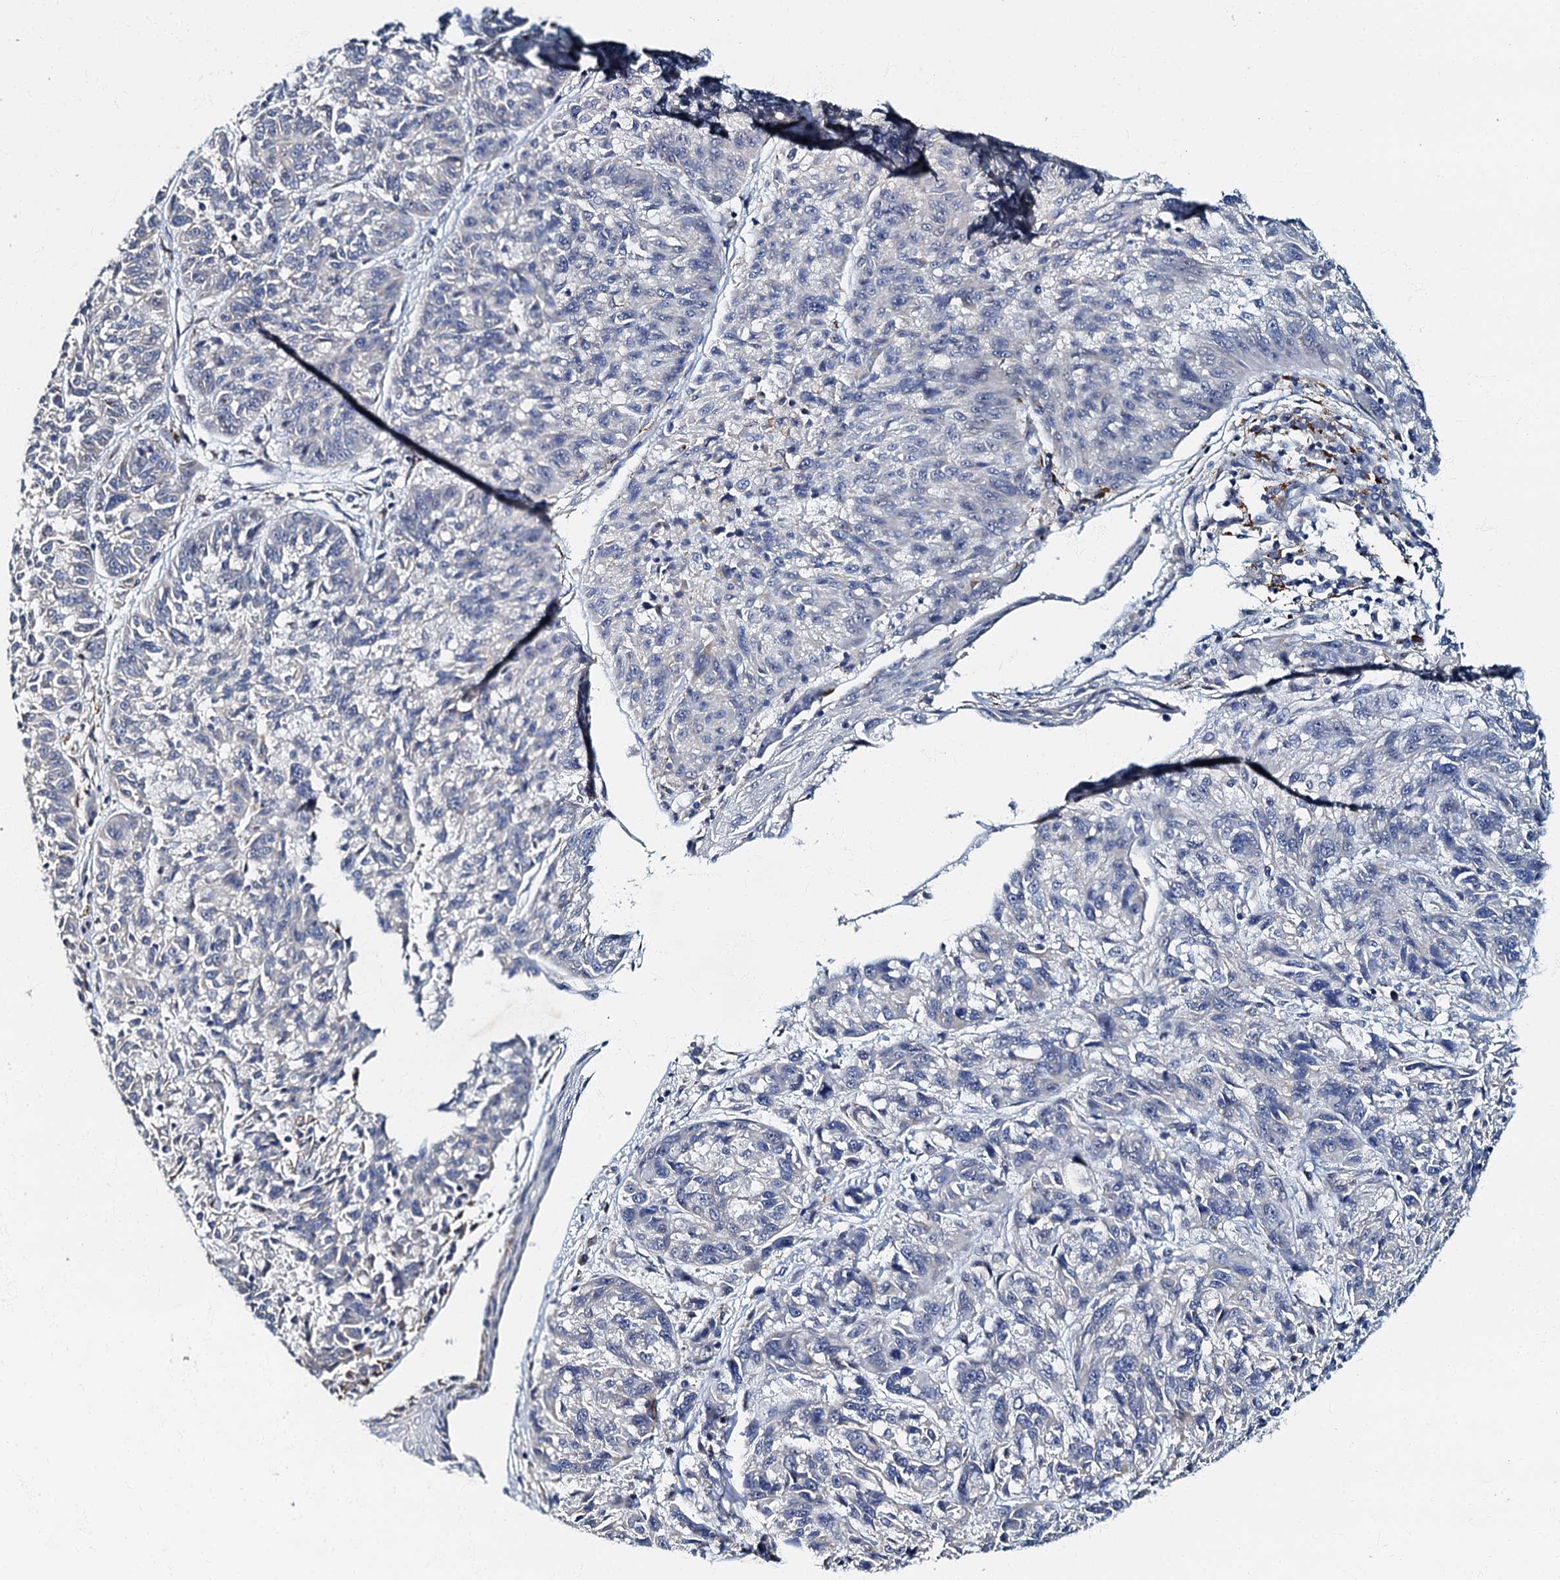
{"staining": {"intensity": "negative", "quantity": "none", "location": "none"}, "tissue": "melanoma", "cell_type": "Tumor cells", "image_type": "cancer", "snomed": [{"axis": "morphology", "description": "Malignant melanoma, NOS"}, {"axis": "topography", "description": "Skin"}], "caption": "Tumor cells show no significant expression in melanoma.", "gene": "OLAH", "patient": {"sex": "male", "age": 53}}